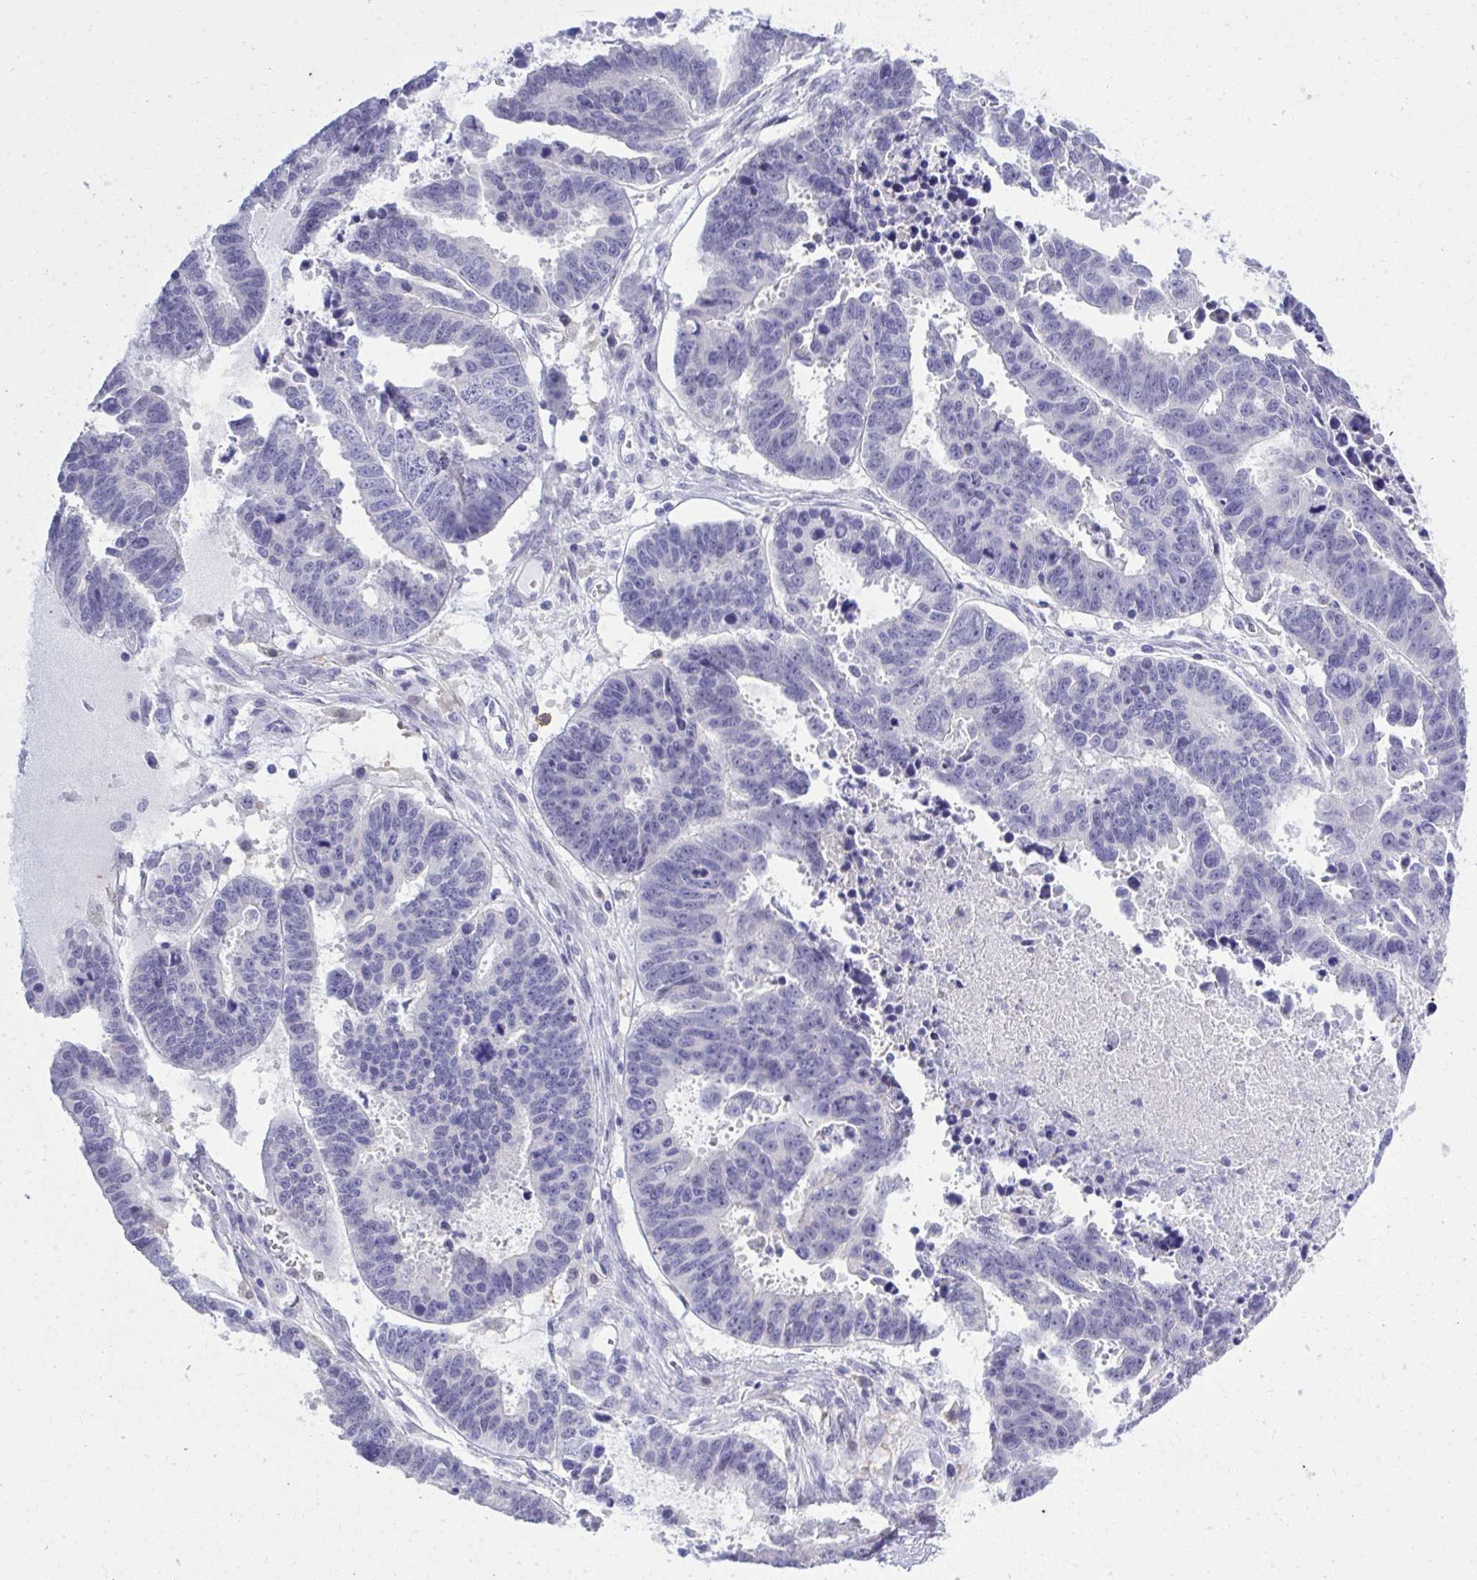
{"staining": {"intensity": "negative", "quantity": "none", "location": "none"}, "tissue": "ovarian cancer", "cell_type": "Tumor cells", "image_type": "cancer", "snomed": [{"axis": "morphology", "description": "Carcinoma, endometroid"}, {"axis": "morphology", "description": "Cystadenocarcinoma, serous, NOS"}, {"axis": "topography", "description": "Ovary"}], "caption": "The histopathology image reveals no staining of tumor cells in ovarian cancer.", "gene": "PSD", "patient": {"sex": "female", "age": 45}}